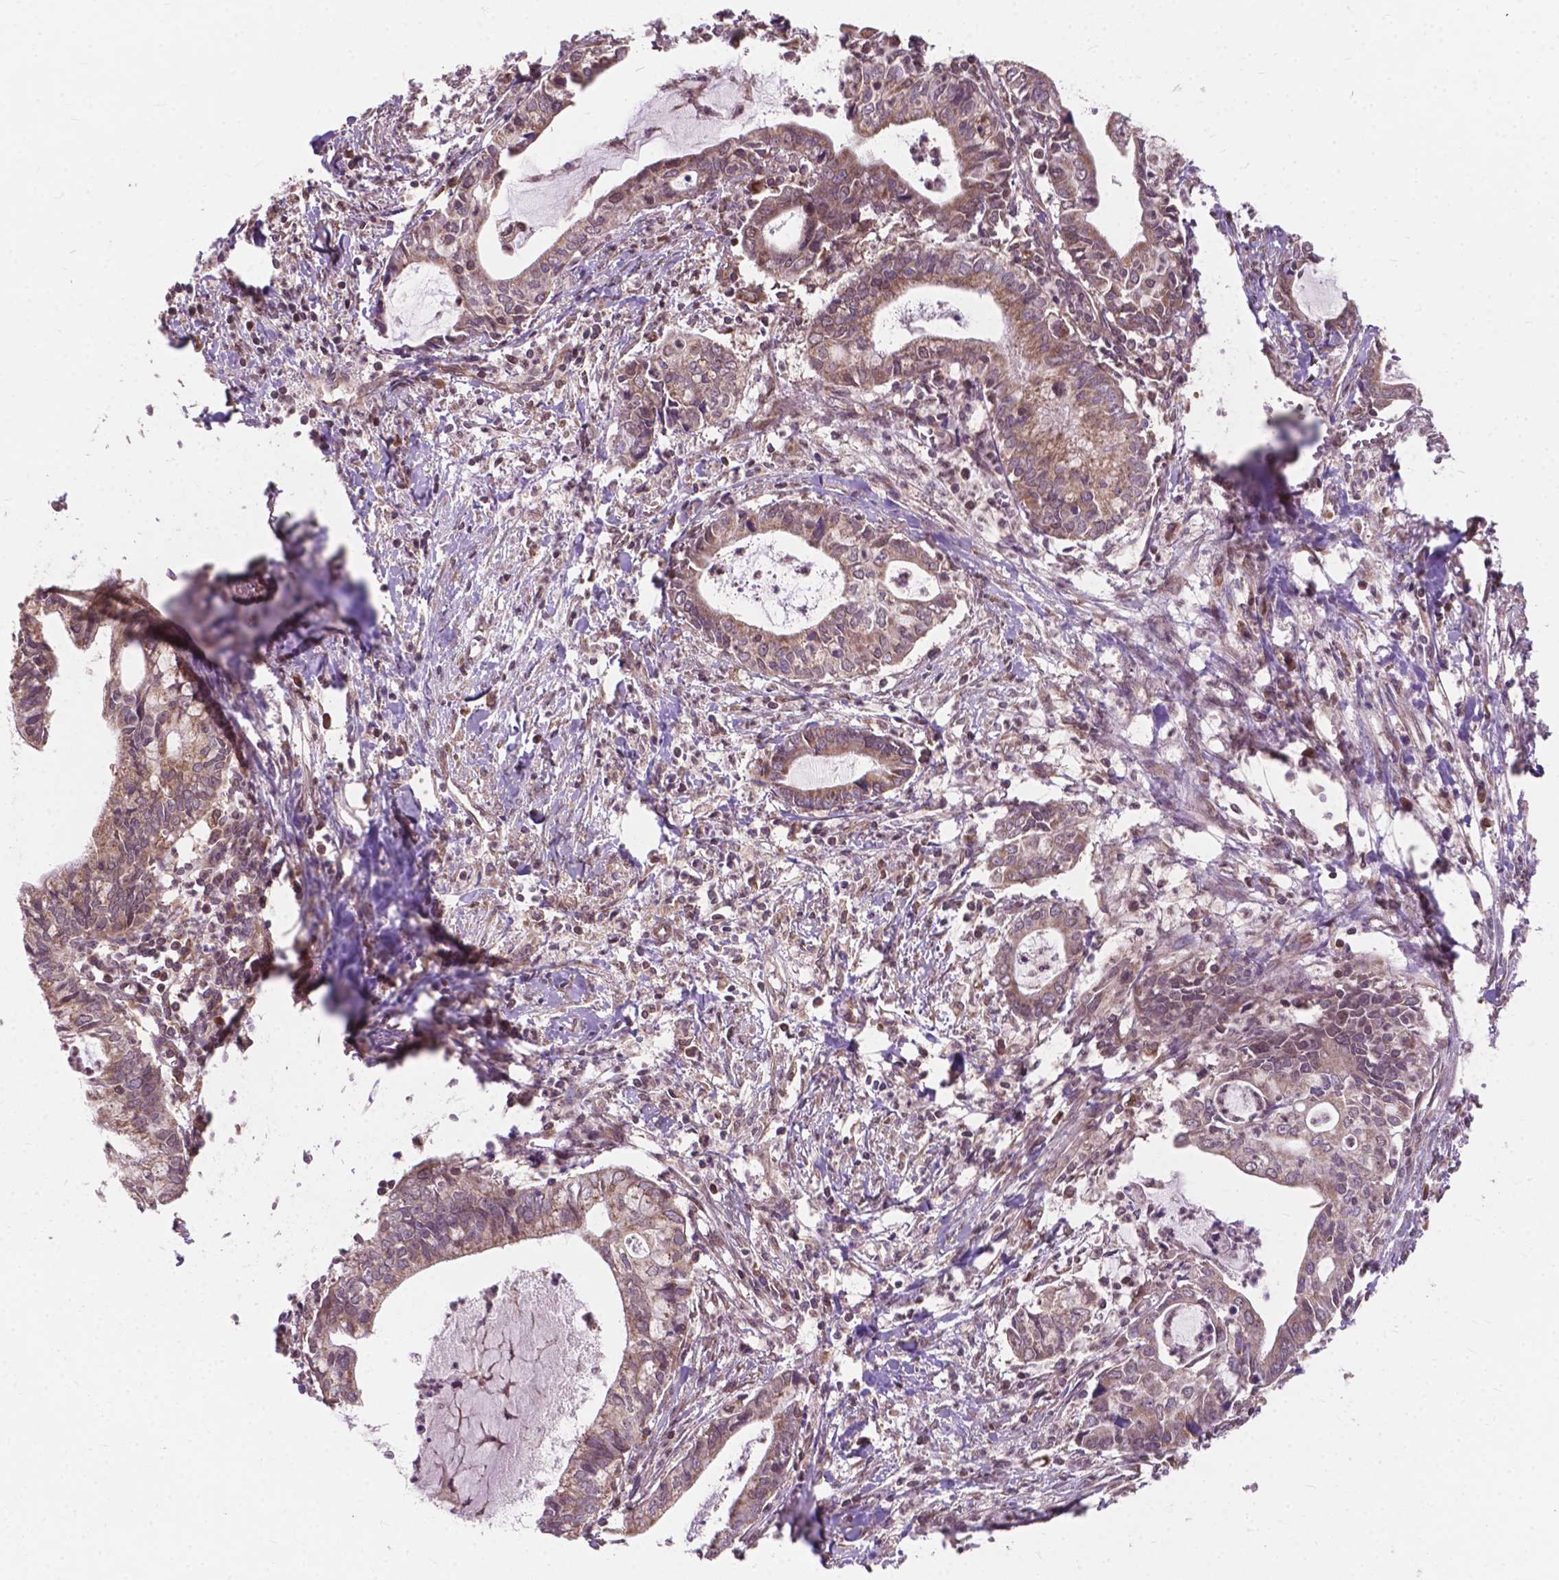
{"staining": {"intensity": "weak", "quantity": "<25%", "location": "cytoplasmic/membranous"}, "tissue": "cervical cancer", "cell_type": "Tumor cells", "image_type": "cancer", "snomed": [{"axis": "morphology", "description": "Adenocarcinoma, NOS"}, {"axis": "topography", "description": "Cervix"}], "caption": "Immunohistochemistry histopathology image of neoplastic tissue: cervical cancer stained with DAB reveals no significant protein positivity in tumor cells.", "gene": "MRPL33", "patient": {"sex": "female", "age": 42}}